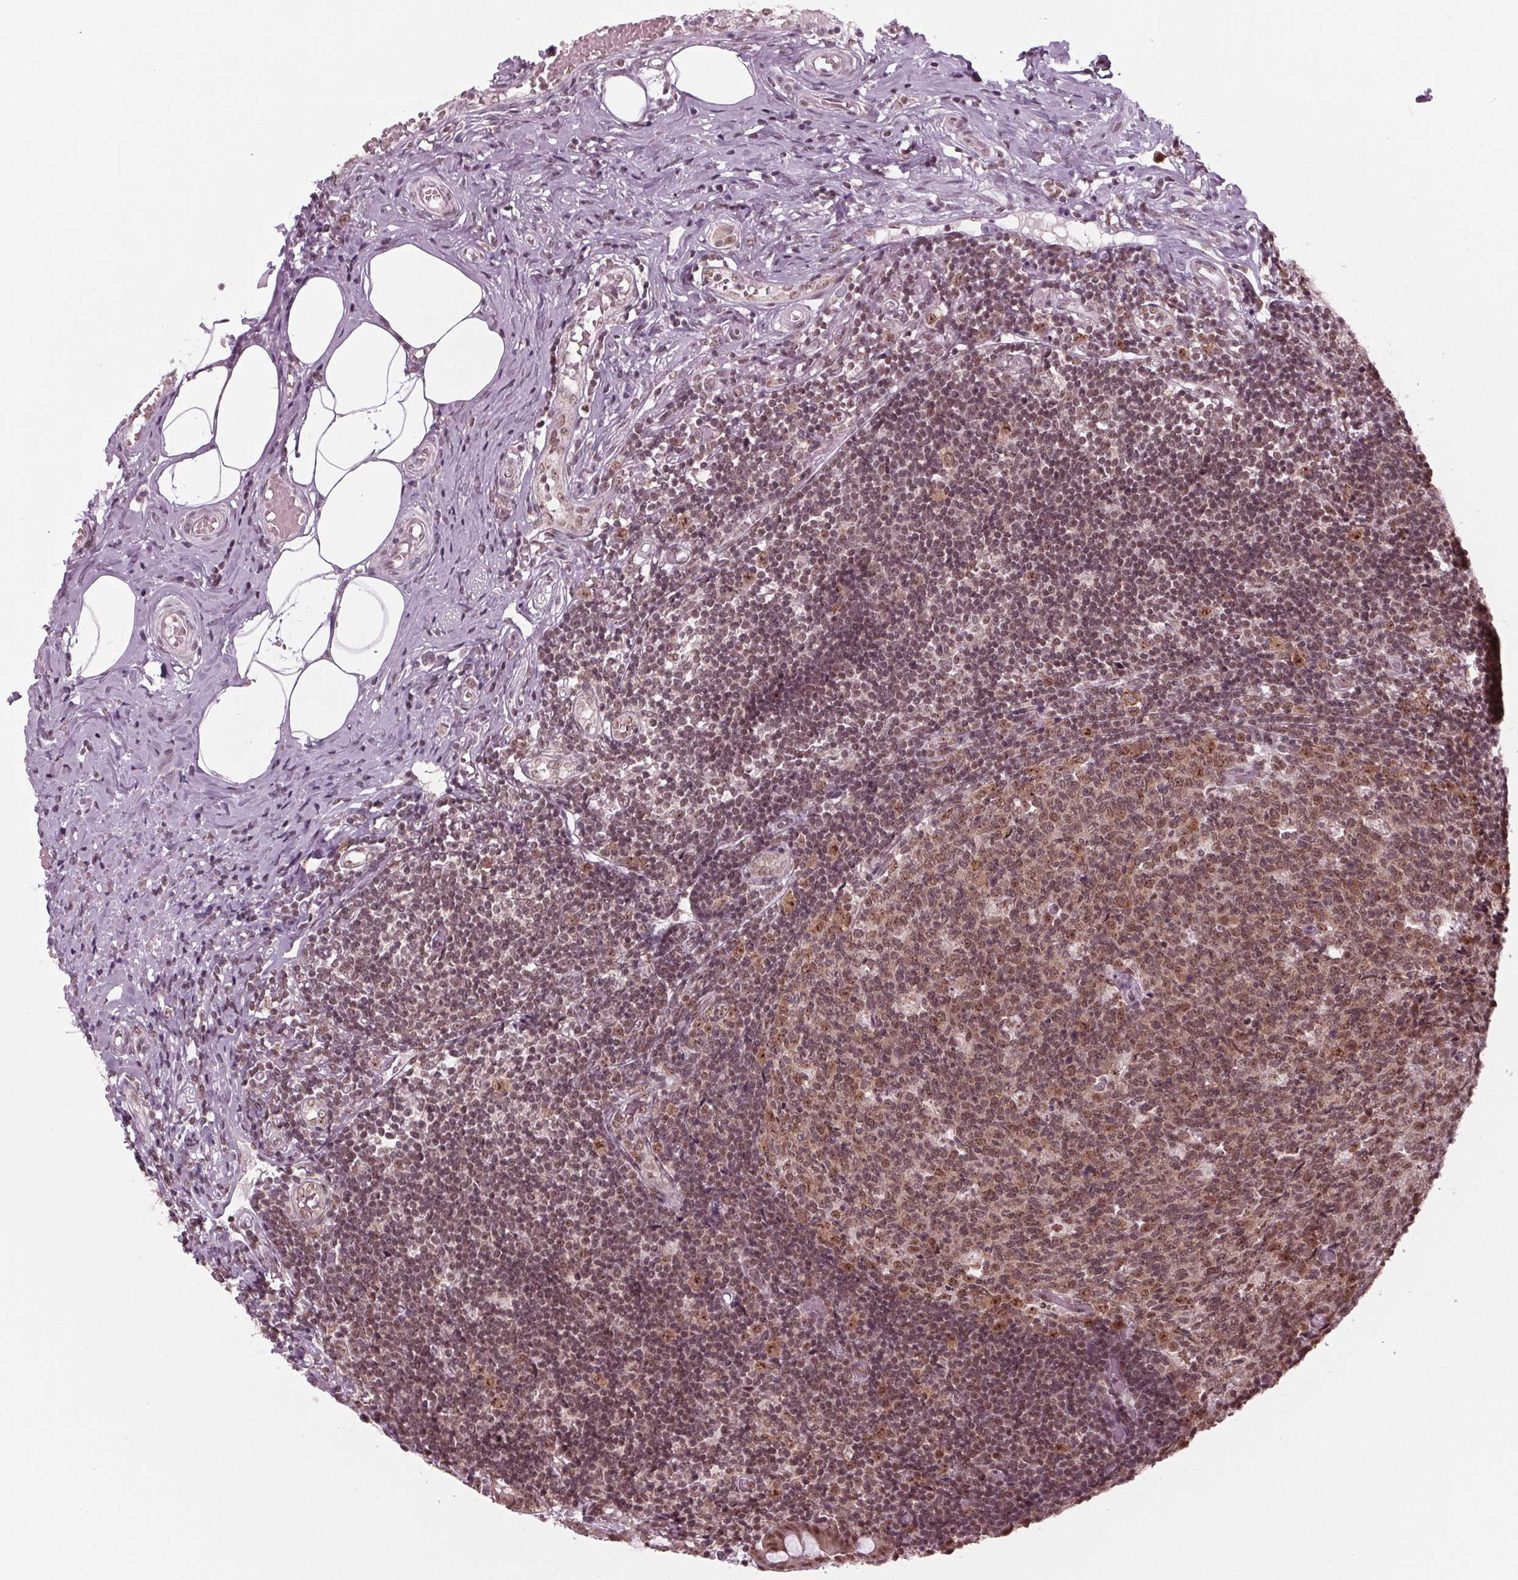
{"staining": {"intensity": "moderate", "quantity": ">75%", "location": "nuclear"}, "tissue": "appendix", "cell_type": "Glandular cells", "image_type": "normal", "snomed": [{"axis": "morphology", "description": "Normal tissue, NOS"}, {"axis": "topography", "description": "Appendix"}], "caption": "Protein positivity by IHC reveals moderate nuclear staining in about >75% of glandular cells in benign appendix.", "gene": "DDX41", "patient": {"sex": "female", "age": 32}}